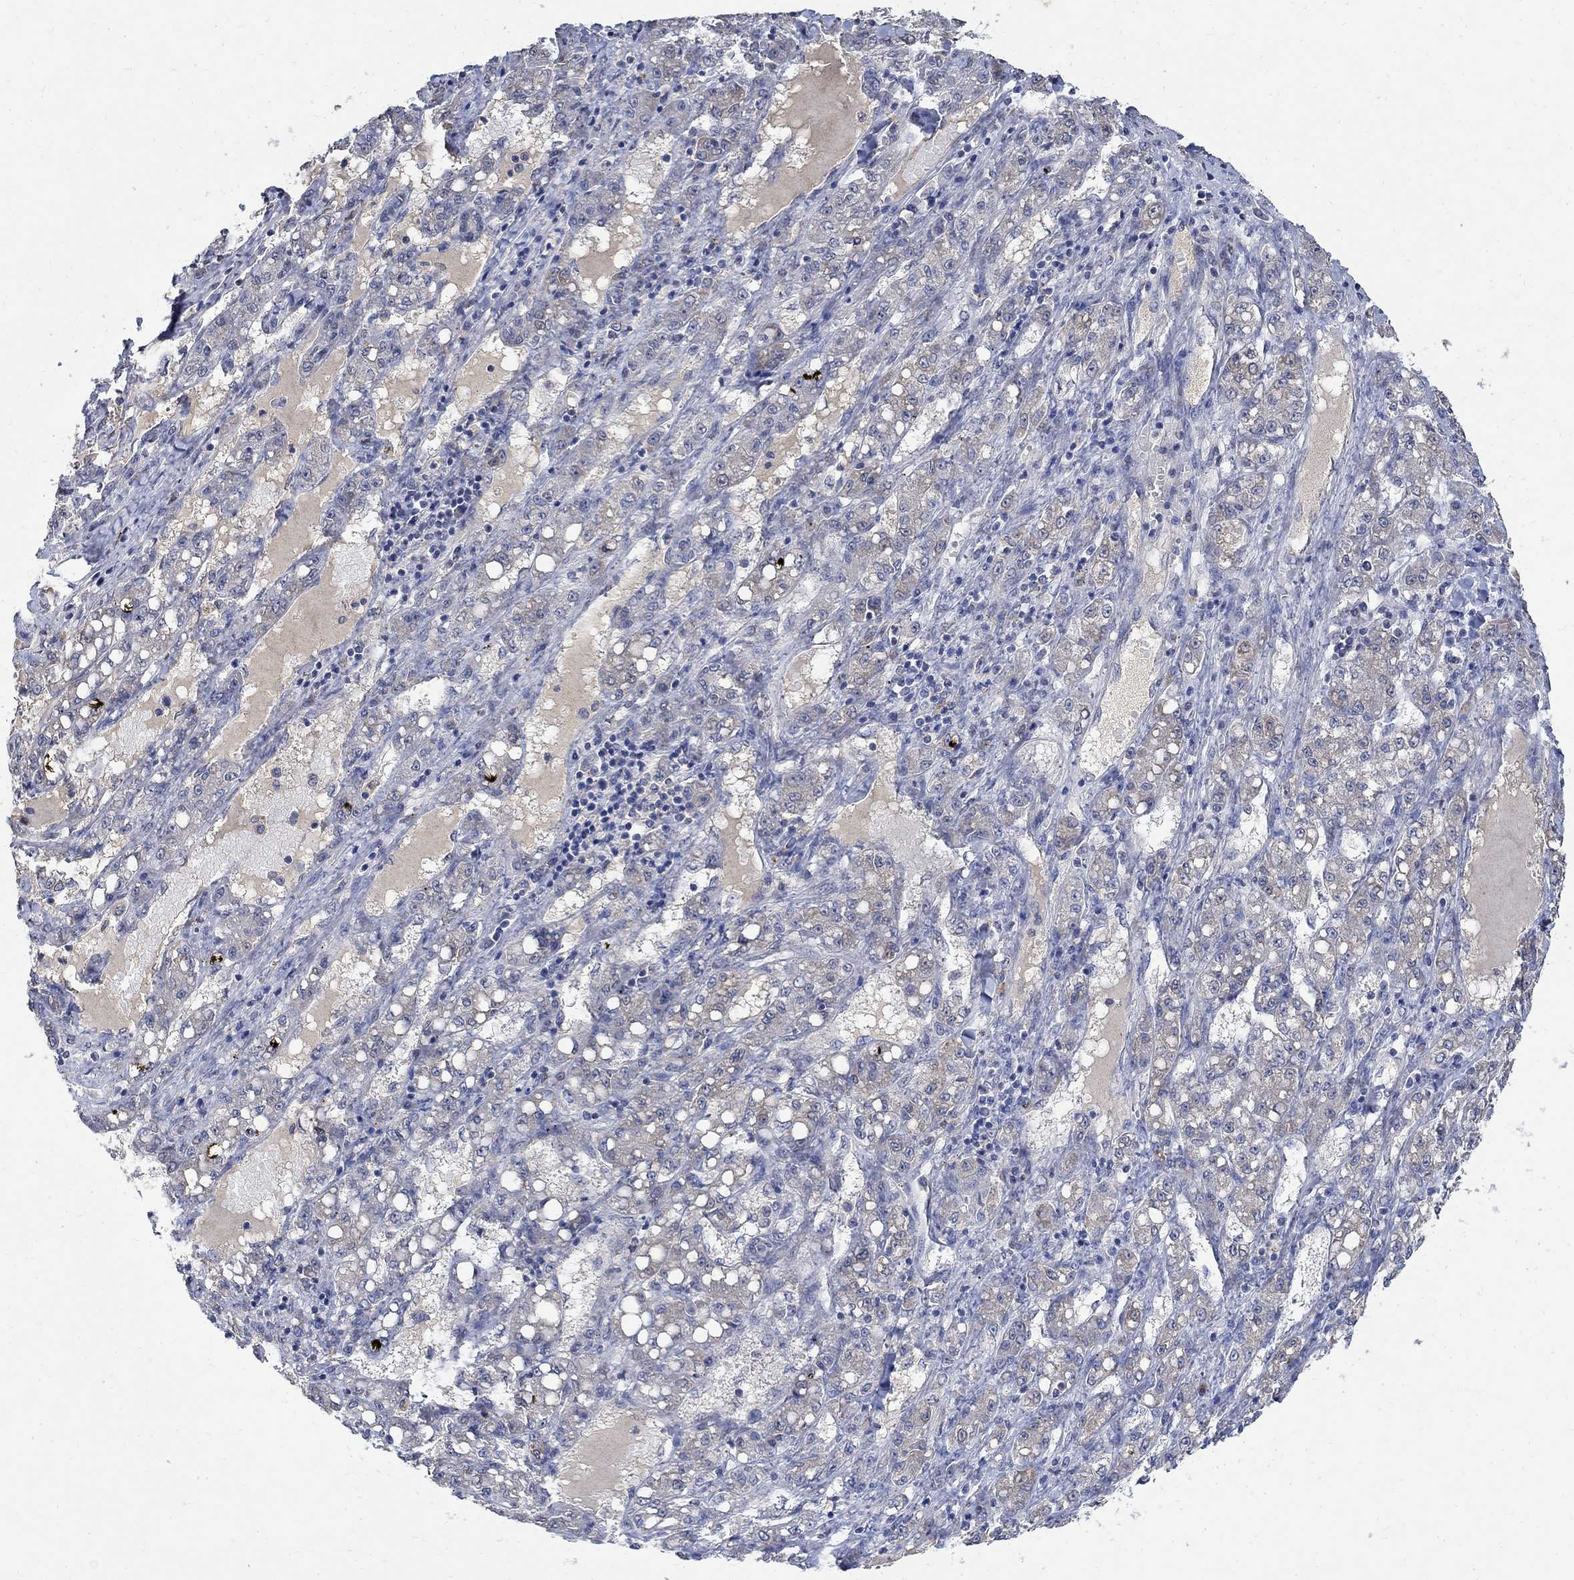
{"staining": {"intensity": "negative", "quantity": "none", "location": "none"}, "tissue": "liver cancer", "cell_type": "Tumor cells", "image_type": "cancer", "snomed": [{"axis": "morphology", "description": "Carcinoma, Hepatocellular, NOS"}, {"axis": "topography", "description": "Liver"}], "caption": "This is an IHC photomicrograph of liver cancer. There is no positivity in tumor cells.", "gene": "TMEM169", "patient": {"sex": "female", "age": 65}}